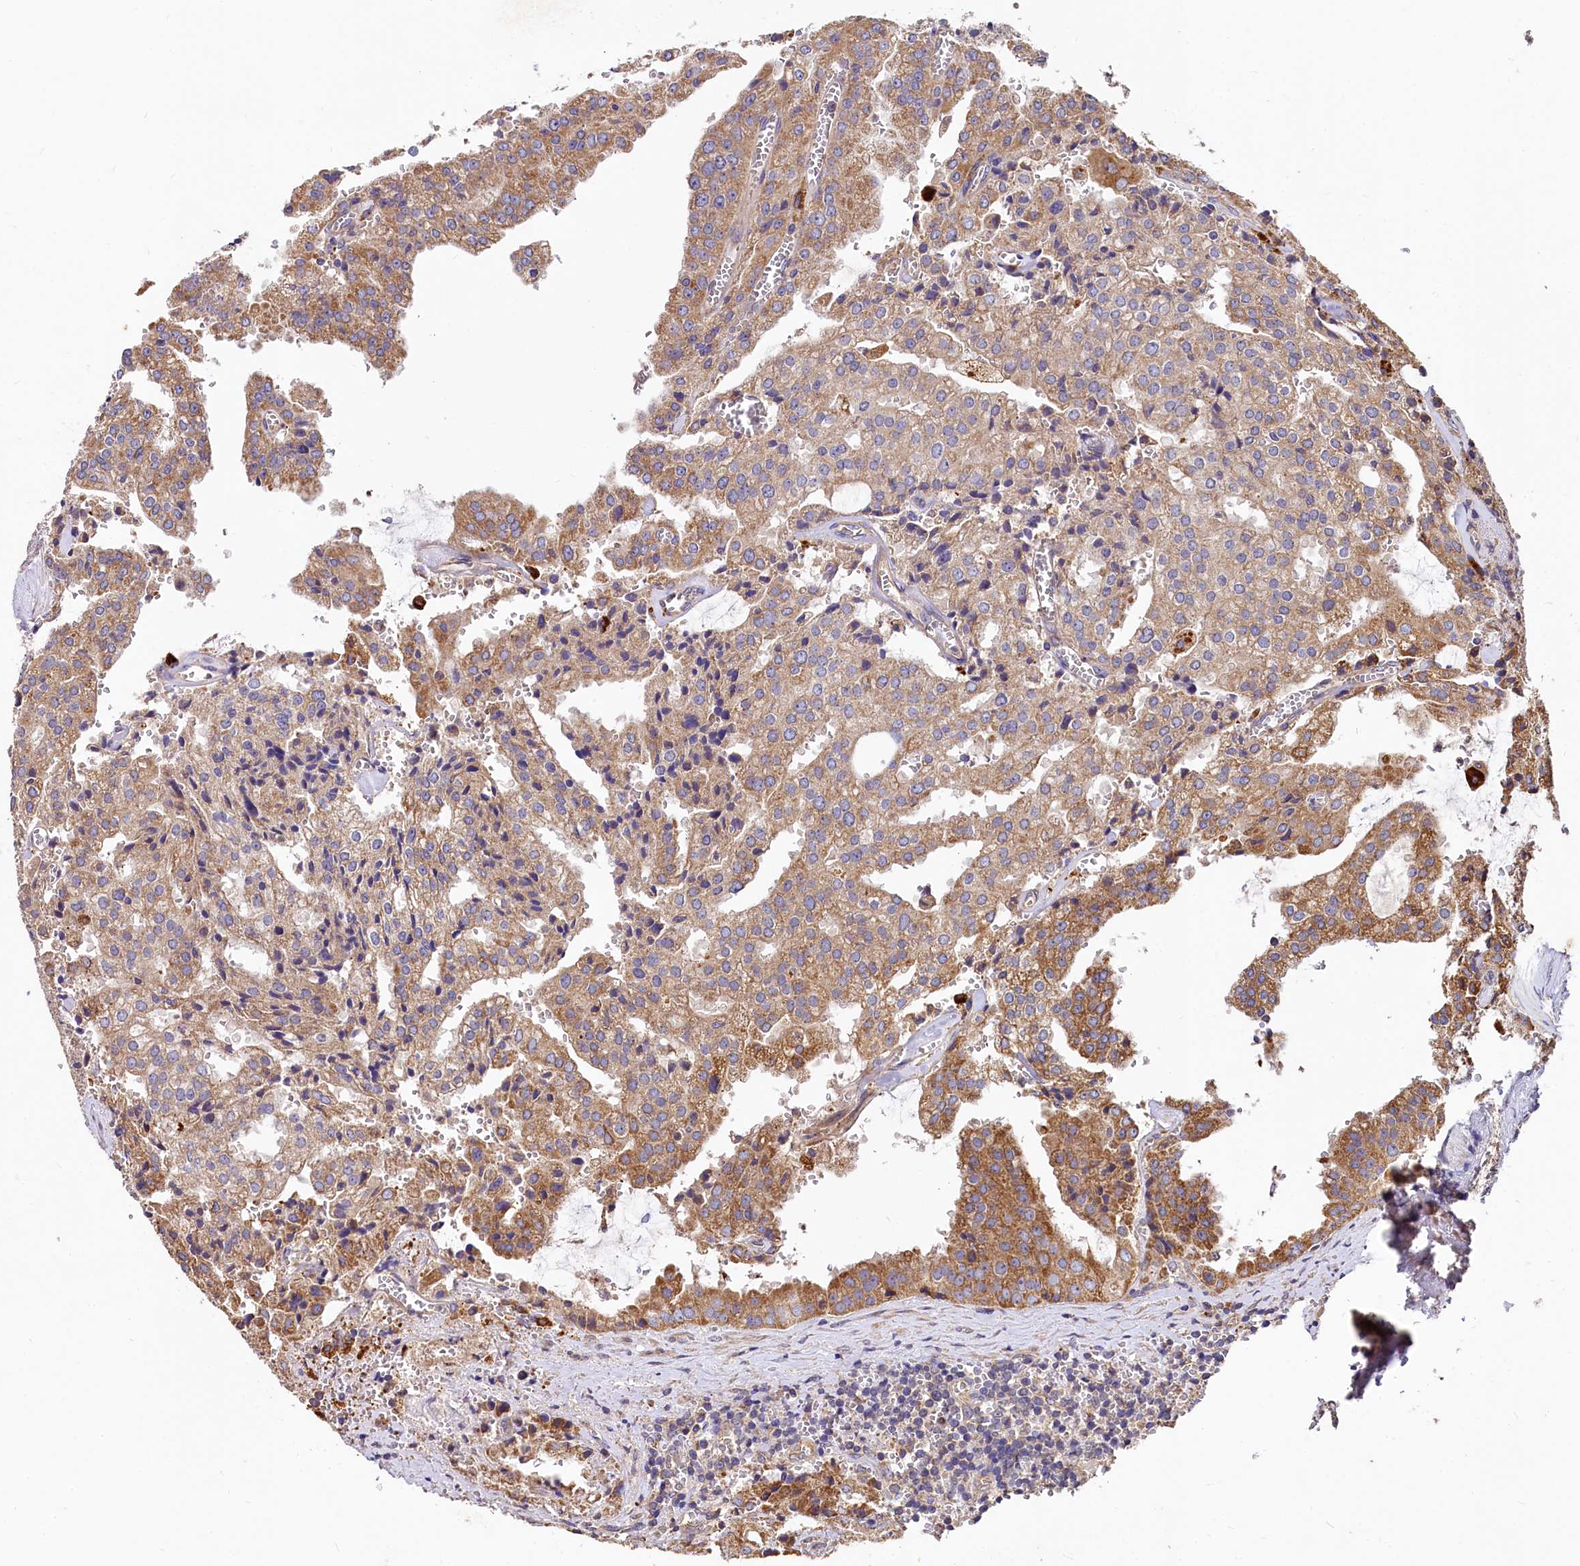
{"staining": {"intensity": "moderate", "quantity": ">75%", "location": "cytoplasmic/membranous"}, "tissue": "prostate cancer", "cell_type": "Tumor cells", "image_type": "cancer", "snomed": [{"axis": "morphology", "description": "Adenocarcinoma, High grade"}, {"axis": "topography", "description": "Prostate"}], "caption": "There is medium levels of moderate cytoplasmic/membranous expression in tumor cells of prostate high-grade adenocarcinoma, as demonstrated by immunohistochemical staining (brown color).", "gene": "SPRYD3", "patient": {"sex": "male", "age": 68}}